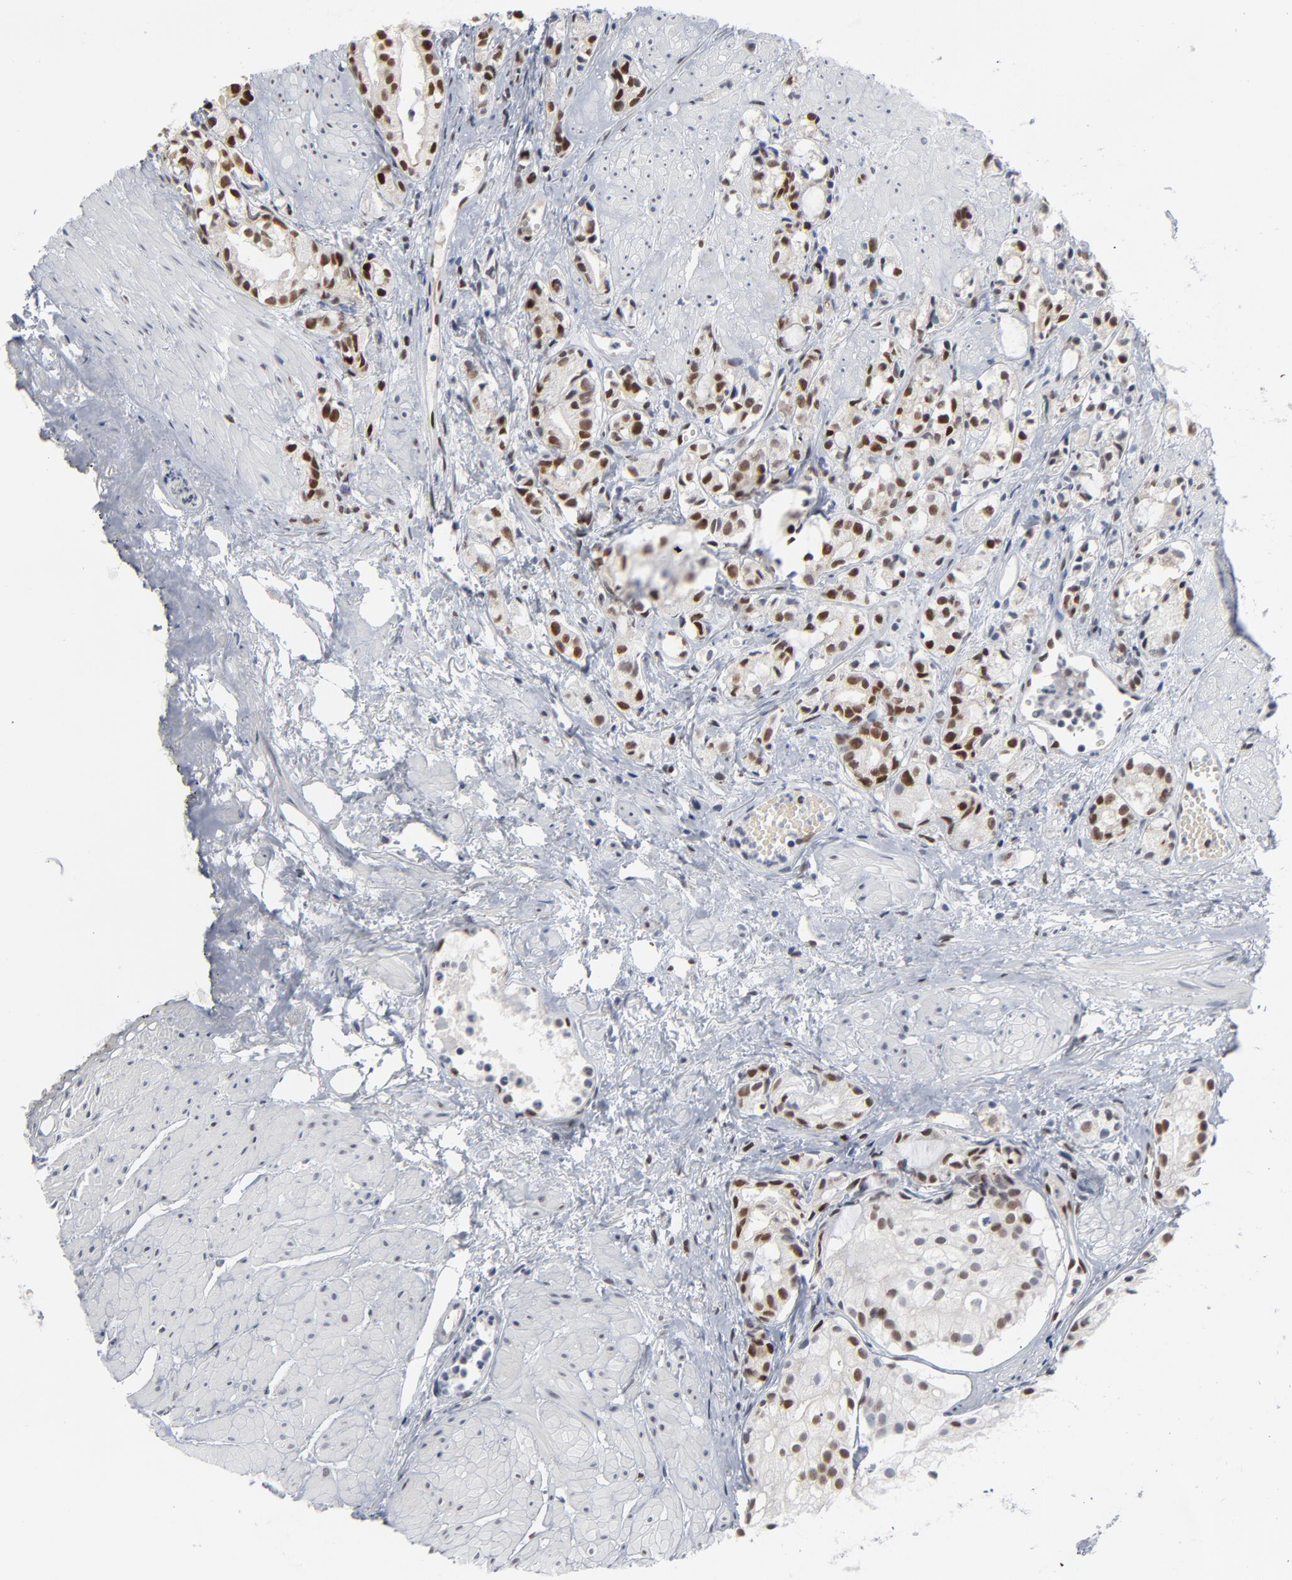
{"staining": {"intensity": "moderate", "quantity": ">75%", "location": "nuclear"}, "tissue": "prostate cancer", "cell_type": "Tumor cells", "image_type": "cancer", "snomed": [{"axis": "morphology", "description": "Adenocarcinoma, High grade"}, {"axis": "topography", "description": "Prostate"}], "caption": "Protein staining demonstrates moderate nuclear positivity in approximately >75% of tumor cells in prostate high-grade adenocarcinoma.", "gene": "ATF7", "patient": {"sex": "male", "age": 85}}